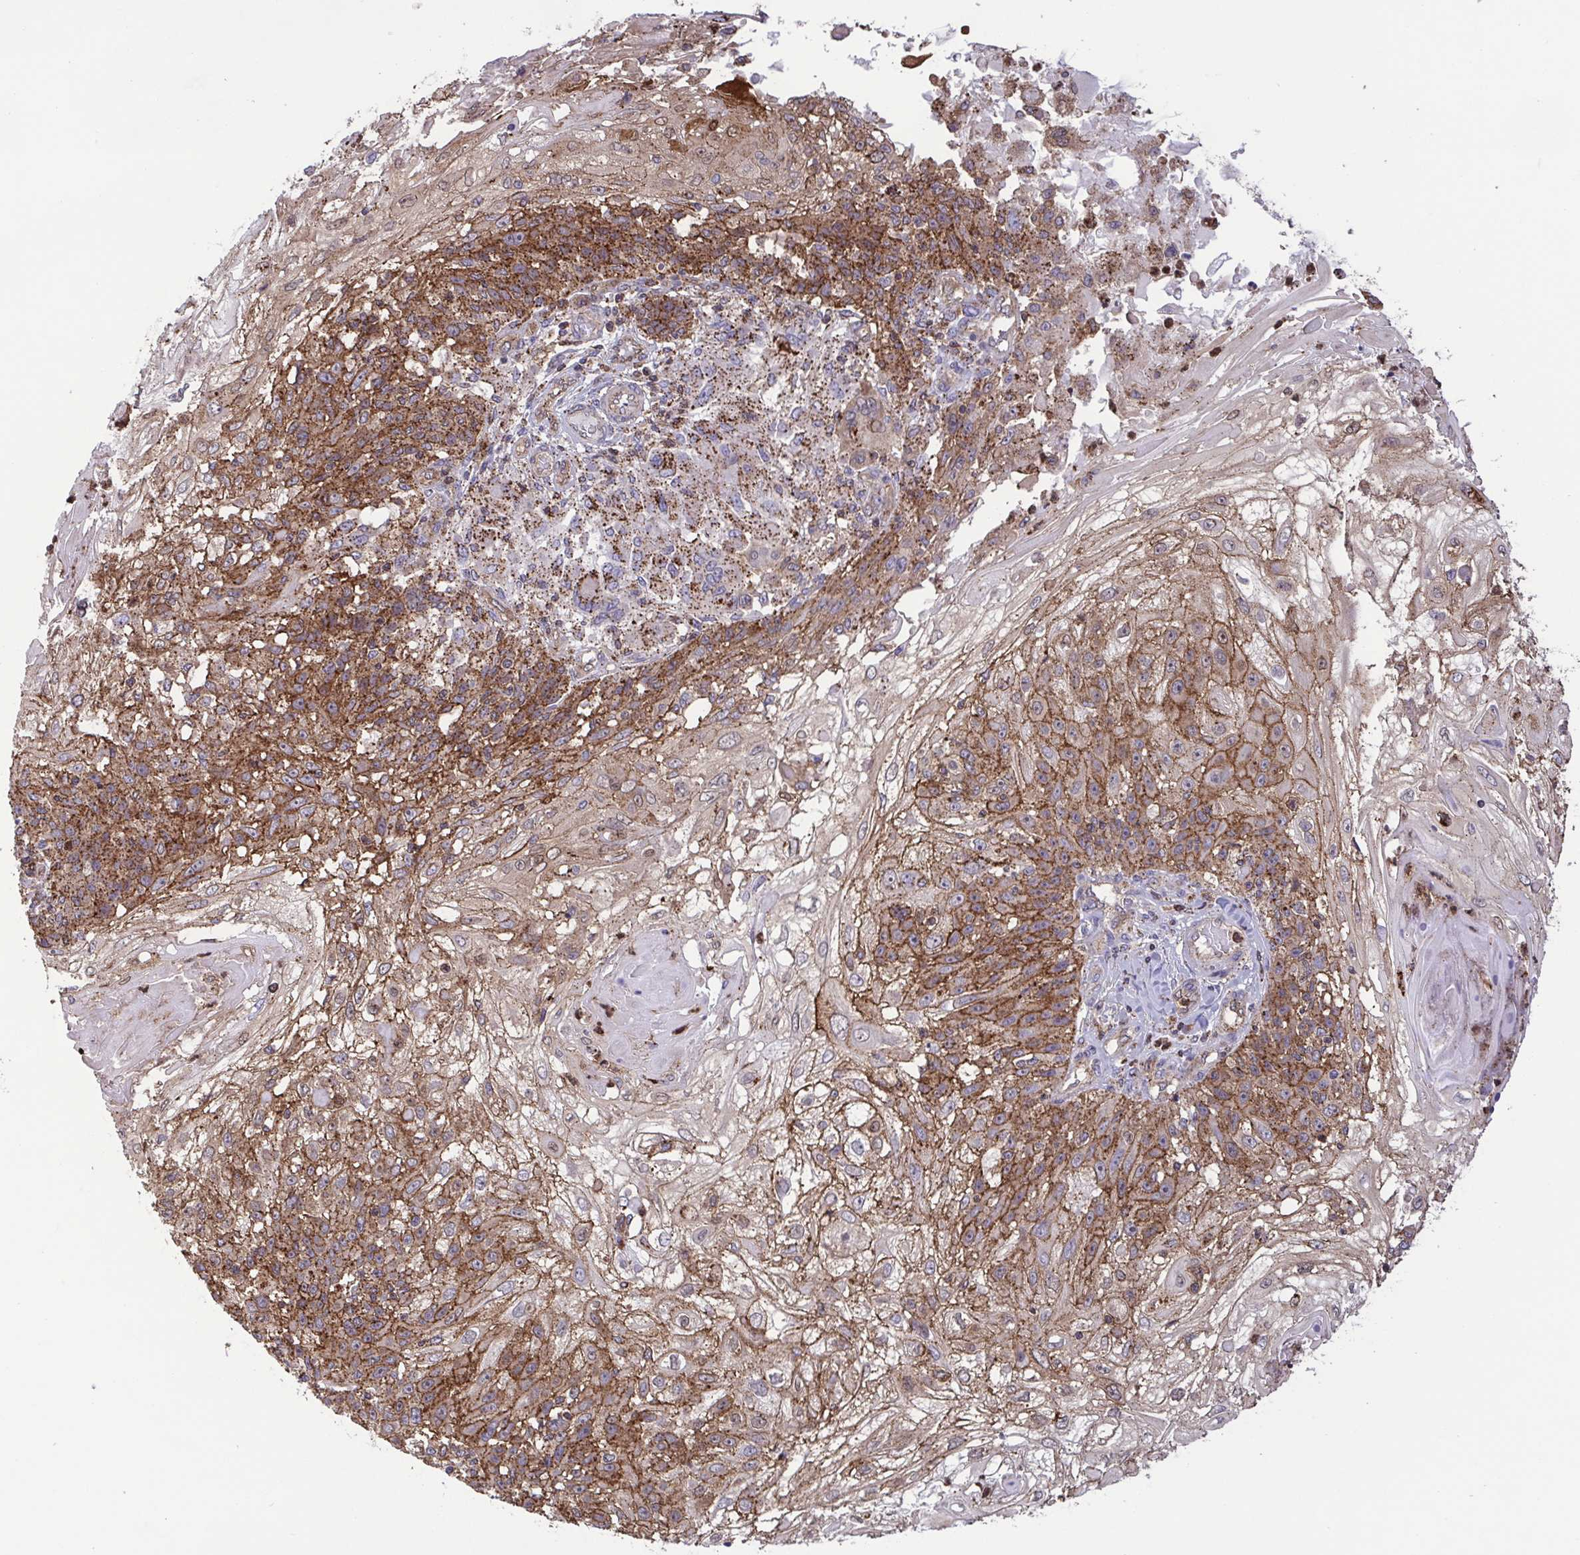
{"staining": {"intensity": "moderate", "quantity": ">75%", "location": "cytoplasmic/membranous"}, "tissue": "skin cancer", "cell_type": "Tumor cells", "image_type": "cancer", "snomed": [{"axis": "morphology", "description": "Normal tissue, NOS"}, {"axis": "morphology", "description": "Squamous cell carcinoma, NOS"}, {"axis": "topography", "description": "Skin"}], "caption": "Immunohistochemical staining of skin cancer (squamous cell carcinoma) displays medium levels of moderate cytoplasmic/membranous protein positivity in about >75% of tumor cells.", "gene": "CHMP1B", "patient": {"sex": "female", "age": 83}}